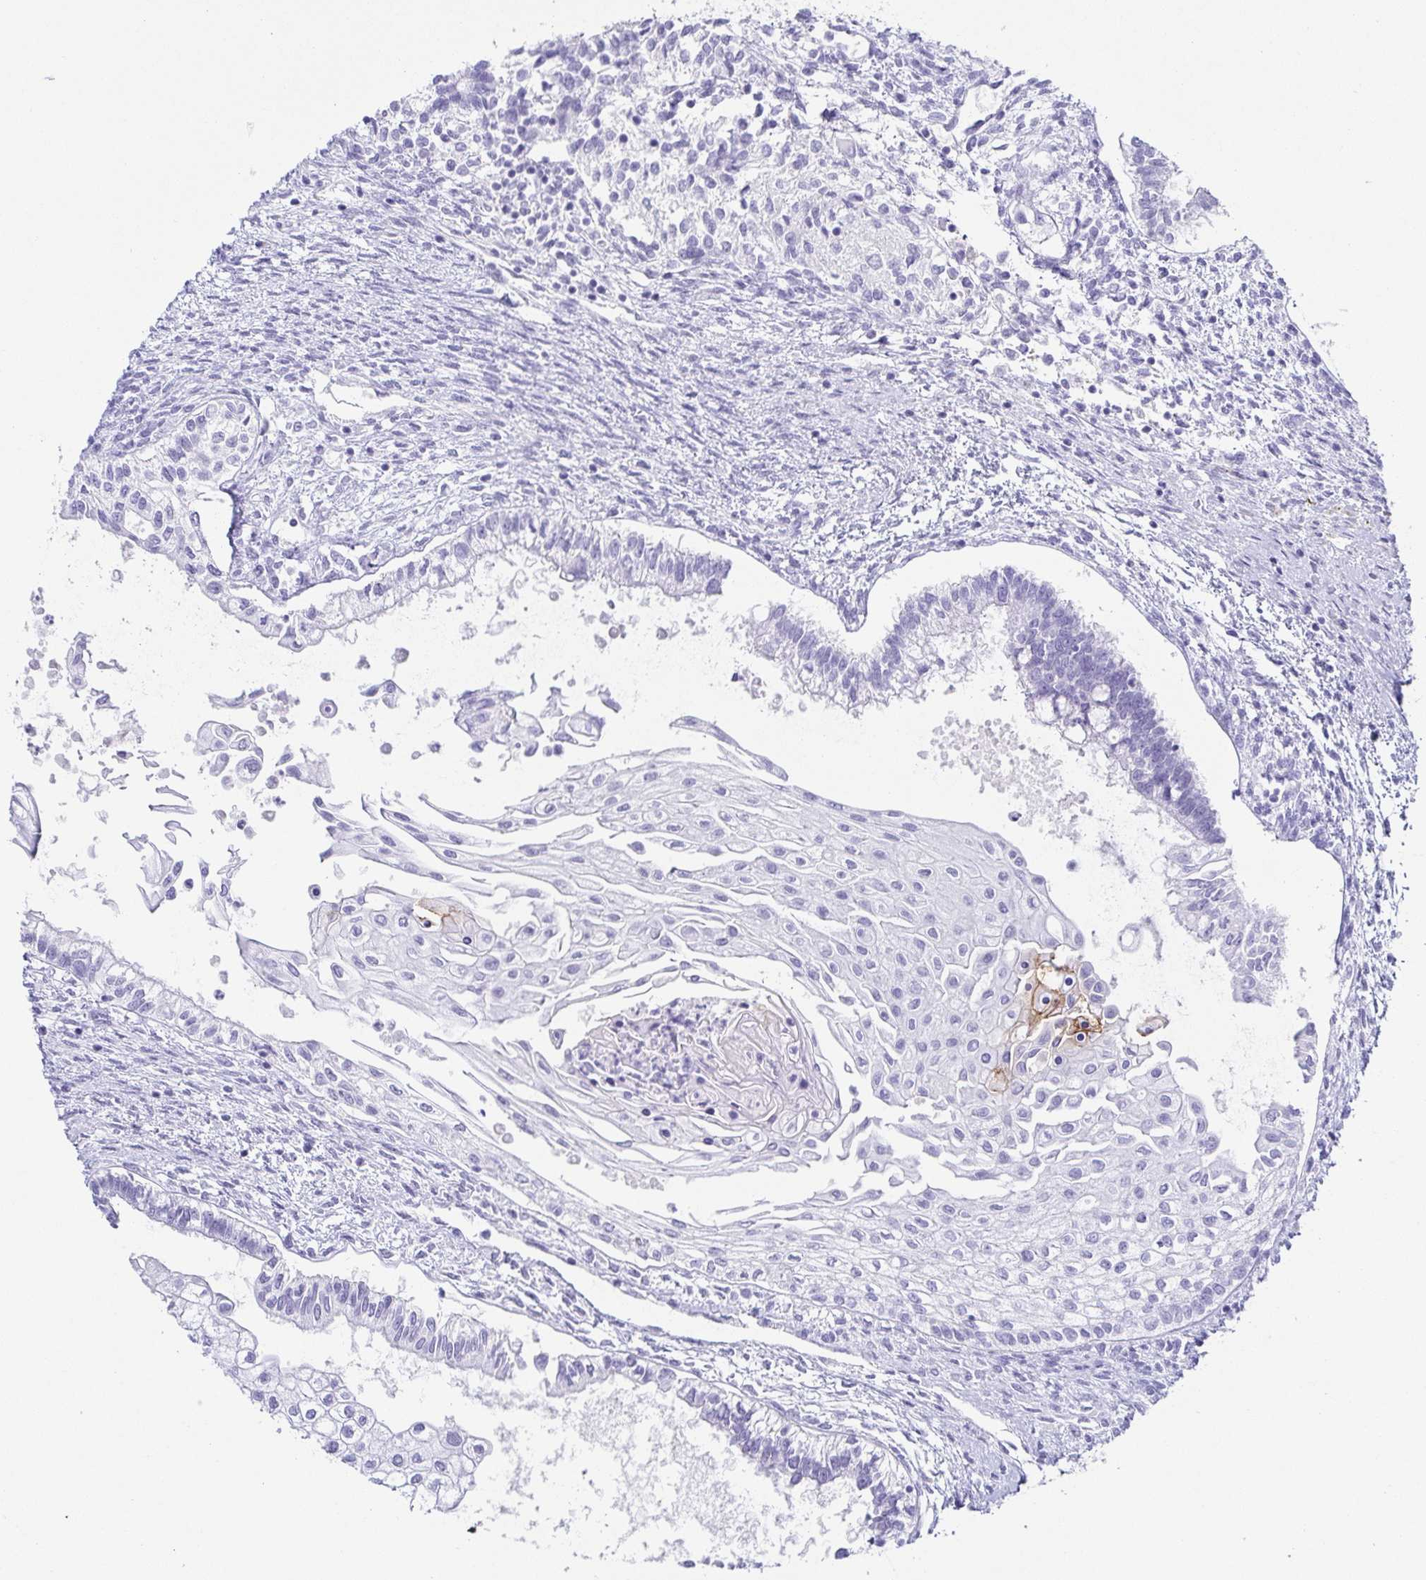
{"staining": {"intensity": "negative", "quantity": "none", "location": "none"}, "tissue": "testis cancer", "cell_type": "Tumor cells", "image_type": "cancer", "snomed": [{"axis": "morphology", "description": "Carcinoma, Embryonal, NOS"}, {"axis": "topography", "description": "Testis"}], "caption": "Micrograph shows no significant protein expression in tumor cells of testis embryonal carcinoma.", "gene": "ZG16B", "patient": {"sex": "male", "age": 37}}